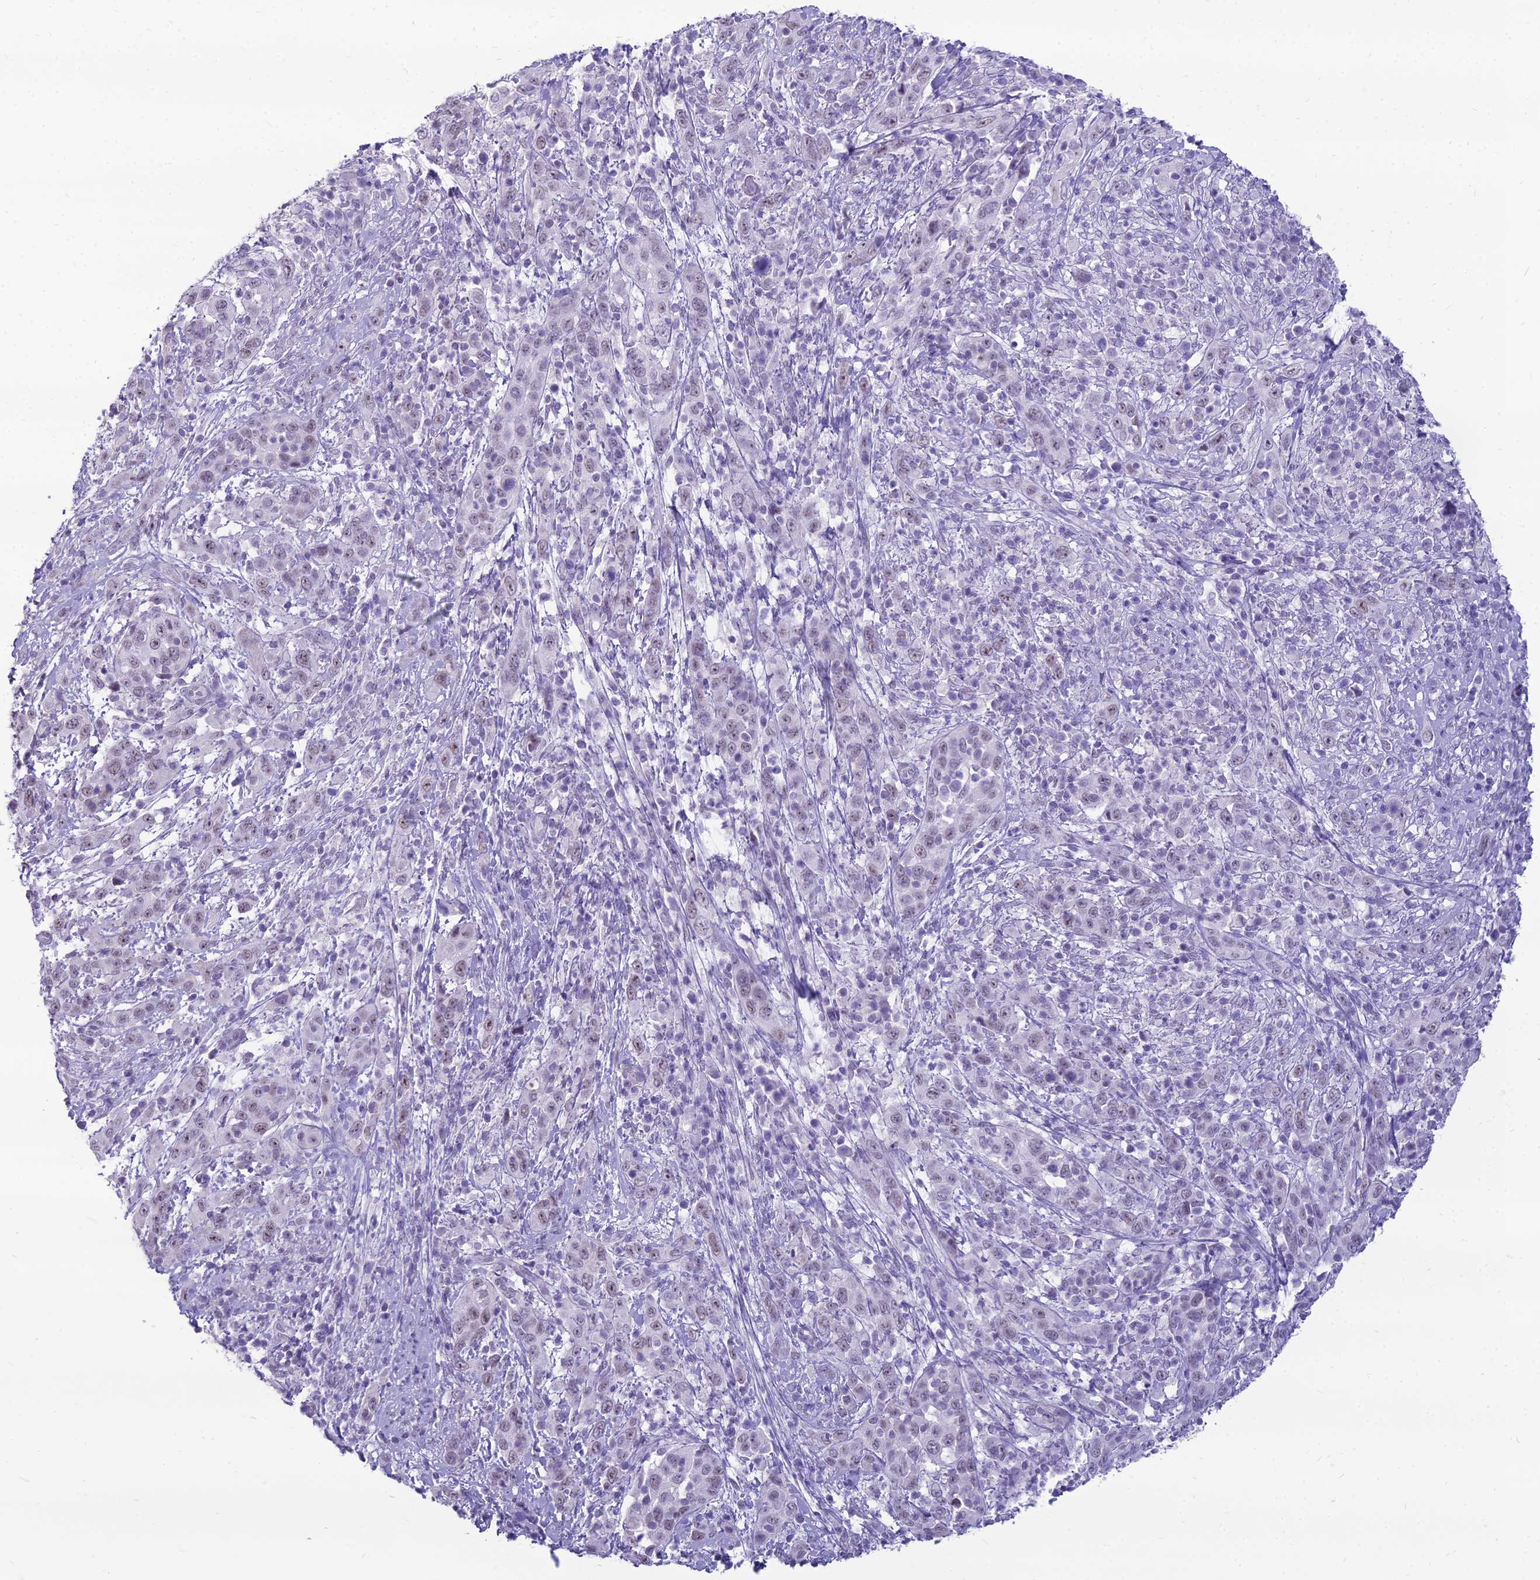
{"staining": {"intensity": "weak", "quantity": "25%-75%", "location": "nuclear"}, "tissue": "cervical cancer", "cell_type": "Tumor cells", "image_type": "cancer", "snomed": [{"axis": "morphology", "description": "Squamous cell carcinoma, NOS"}, {"axis": "topography", "description": "Cervix"}], "caption": "Cervical cancer tissue reveals weak nuclear positivity in approximately 25%-75% of tumor cells", "gene": "DHX40", "patient": {"sex": "female", "age": 46}}